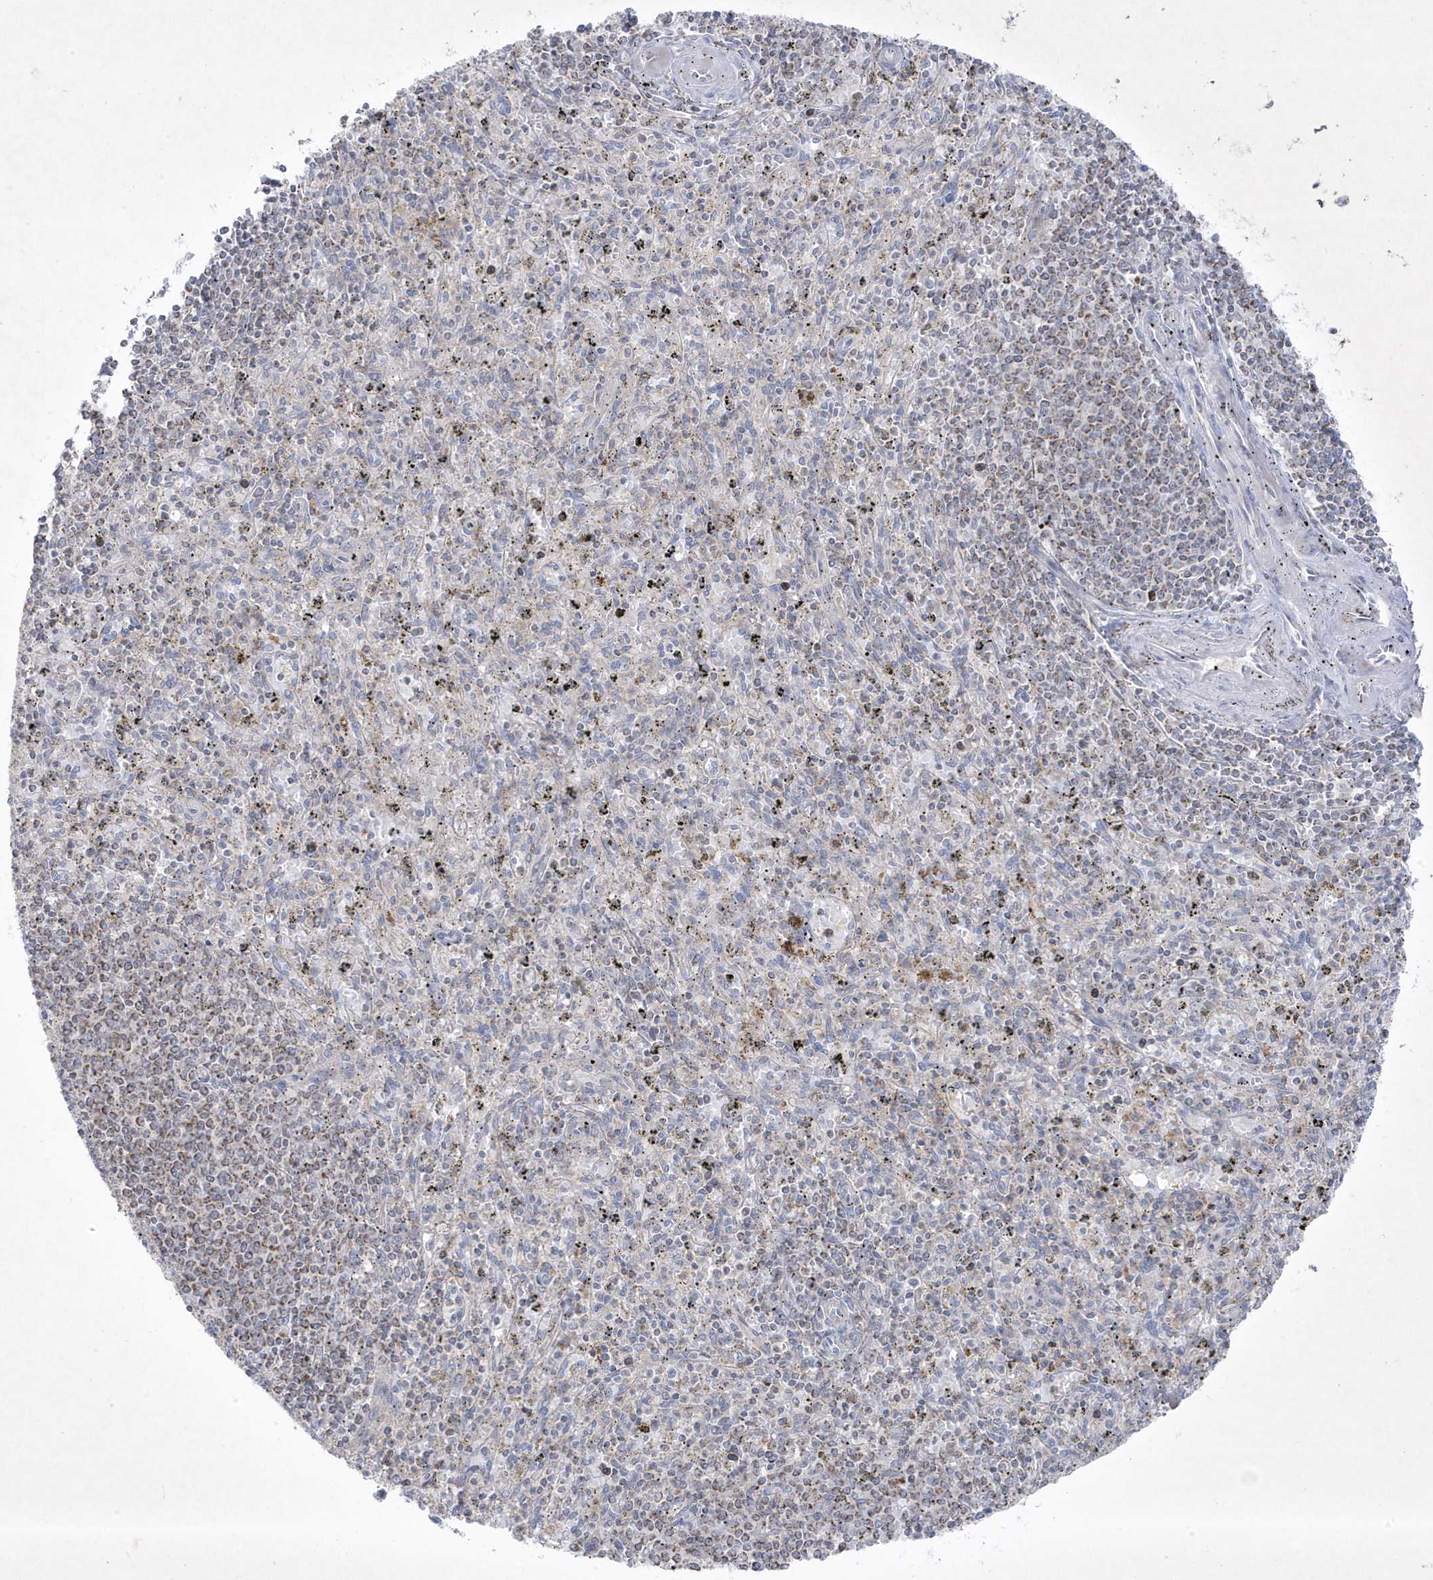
{"staining": {"intensity": "weak", "quantity": "<25%", "location": "cytoplasmic/membranous"}, "tissue": "spleen", "cell_type": "Cells in red pulp", "image_type": "normal", "snomed": [{"axis": "morphology", "description": "Normal tissue, NOS"}, {"axis": "topography", "description": "Spleen"}], "caption": "A micrograph of human spleen is negative for staining in cells in red pulp. The staining is performed using DAB brown chromogen with nuclei counter-stained in using hematoxylin.", "gene": "ADAMTSL3", "patient": {"sex": "male", "age": 72}}